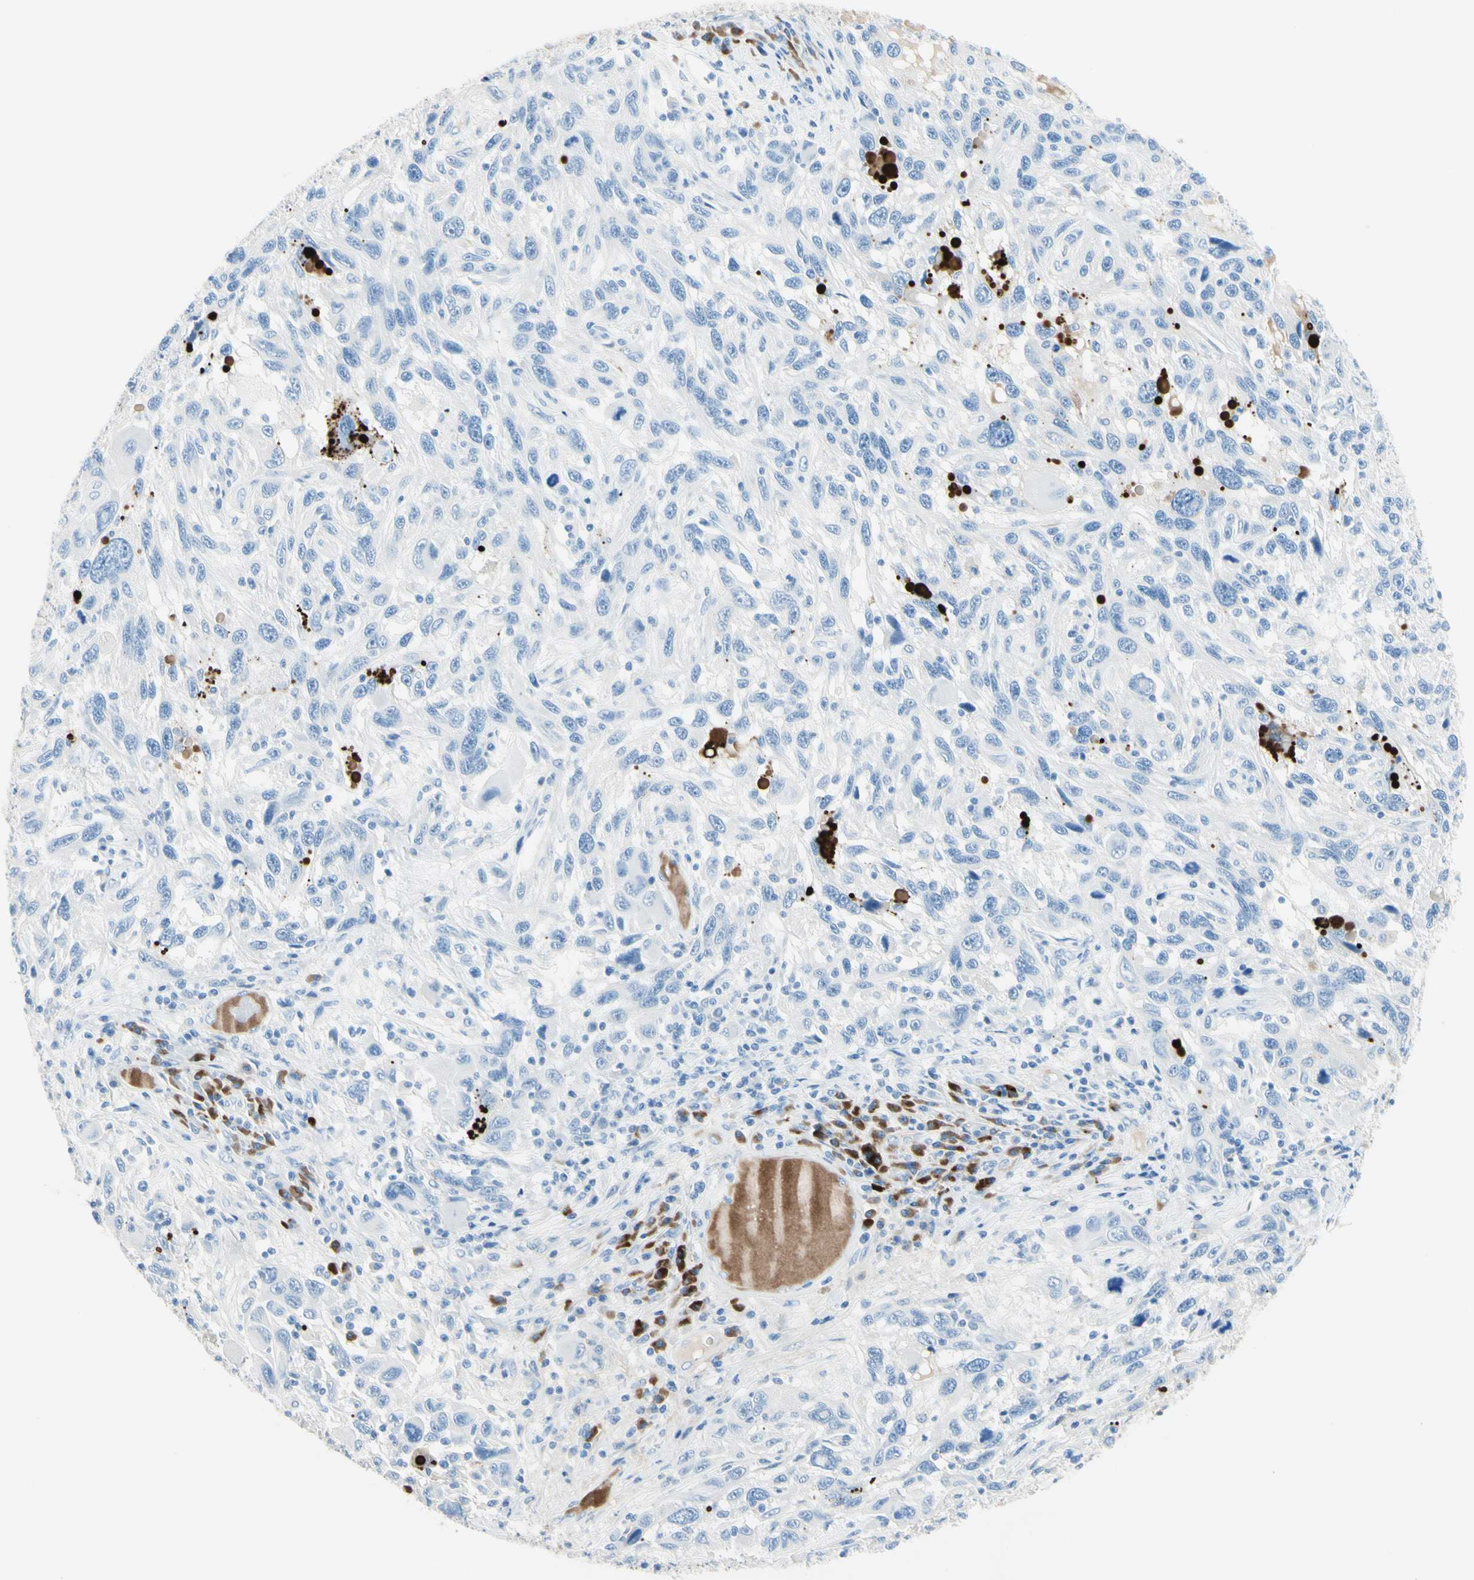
{"staining": {"intensity": "negative", "quantity": "none", "location": "none"}, "tissue": "melanoma", "cell_type": "Tumor cells", "image_type": "cancer", "snomed": [{"axis": "morphology", "description": "Malignant melanoma, NOS"}, {"axis": "topography", "description": "Skin"}], "caption": "DAB immunohistochemical staining of melanoma demonstrates no significant expression in tumor cells.", "gene": "IL6ST", "patient": {"sex": "male", "age": 53}}